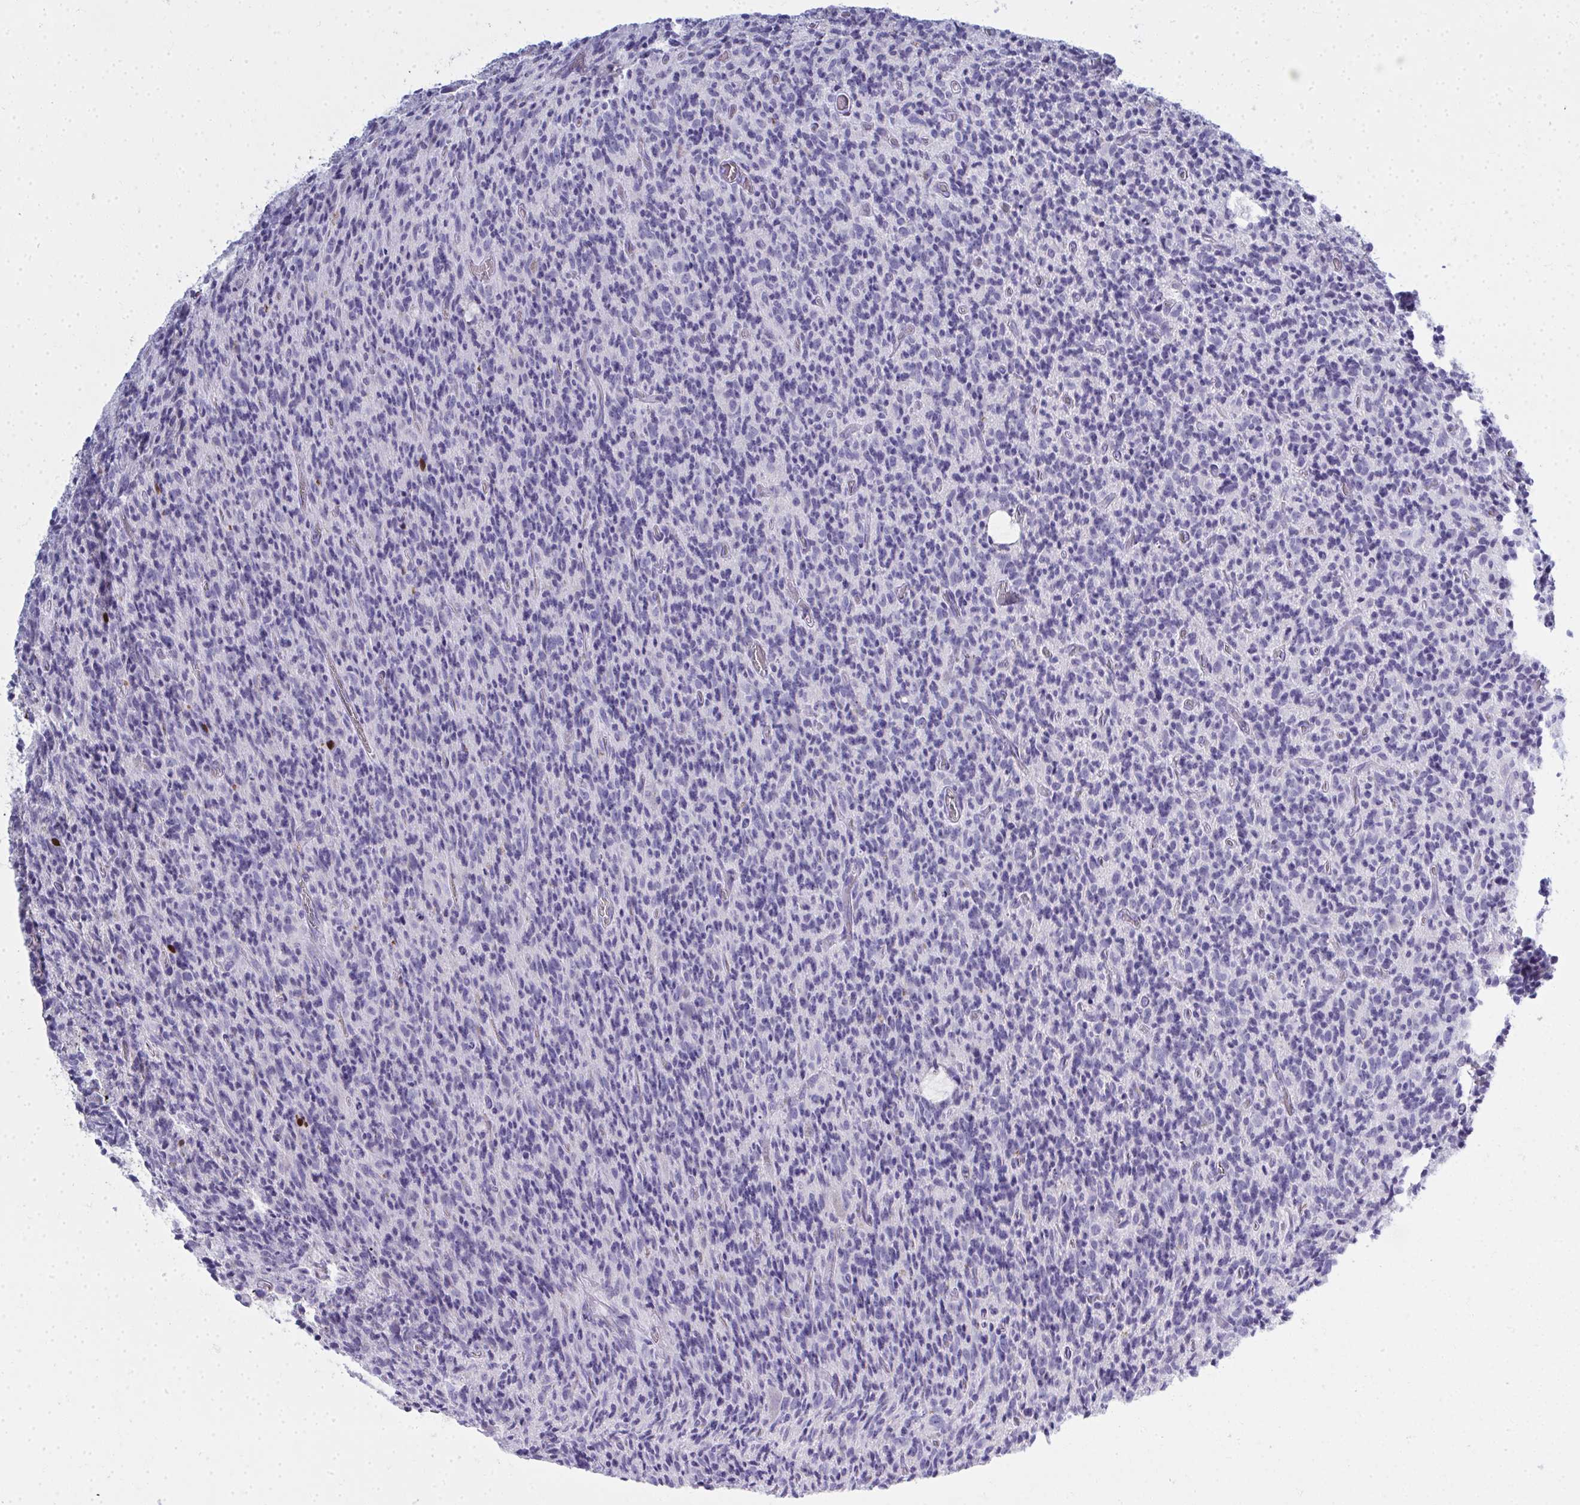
{"staining": {"intensity": "negative", "quantity": "none", "location": "none"}, "tissue": "glioma", "cell_type": "Tumor cells", "image_type": "cancer", "snomed": [{"axis": "morphology", "description": "Glioma, malignant, High grade"}, {"axis": "topography", "description": "Brain"}], "caption": "Immunohistochemical staining of malignant high-grade glioma demonstrates no significant expression in tumor cells.", "gene": "QDPR", "patient": {"sex": "male", "age": 76}}